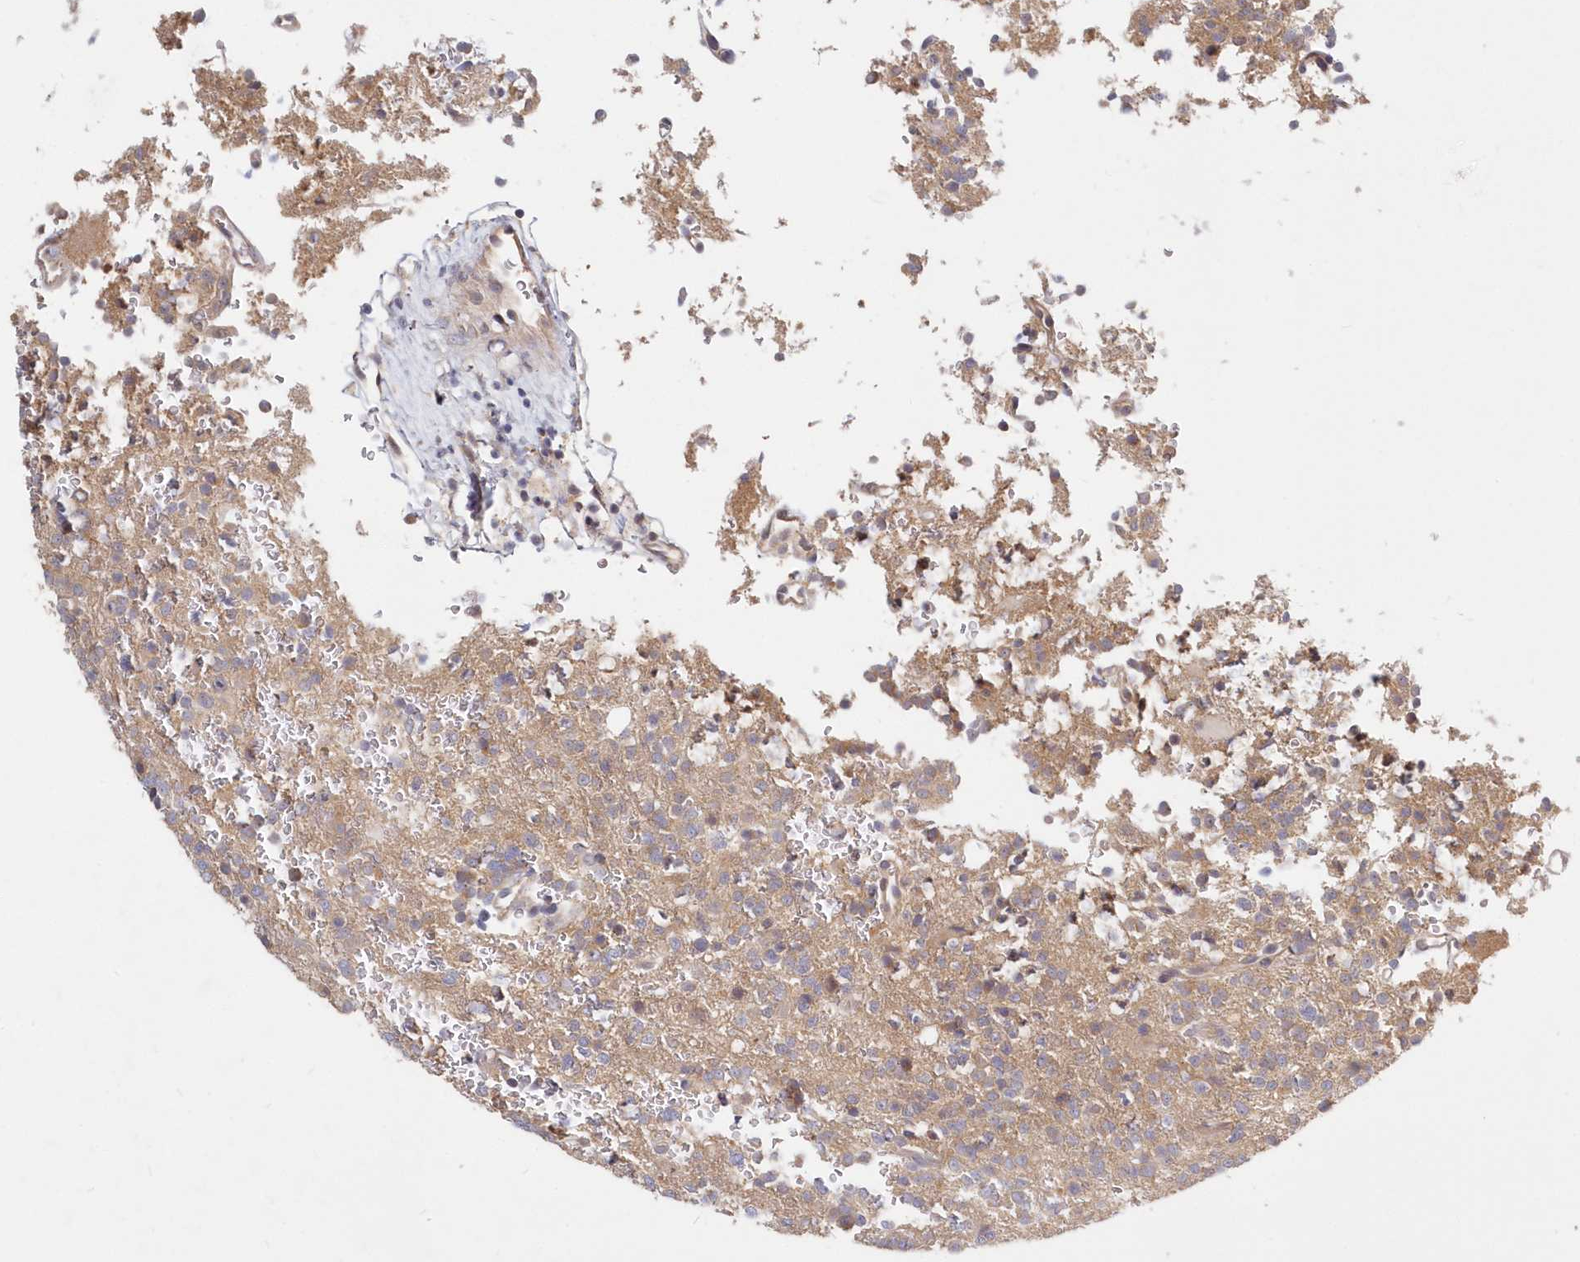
{"staining": {"intensity": "negative", "quantity": "none", "location": "none"}, "tissue": "glioma", "cell_type": "Tumor cells", "image_type": "cancer", "snomed": [{"axis": "morphology", "description": "Glioma, malignant, High grade"}, {"axis": "topography", "description": "Brain"}], "caption": "Tumor cells are negative for protein expression in human glioma. (Brightfield microscopy of DAB IHC at high magnification).", "gene": "KATNA1", "patient": {"sex": "female", "age": 62}}